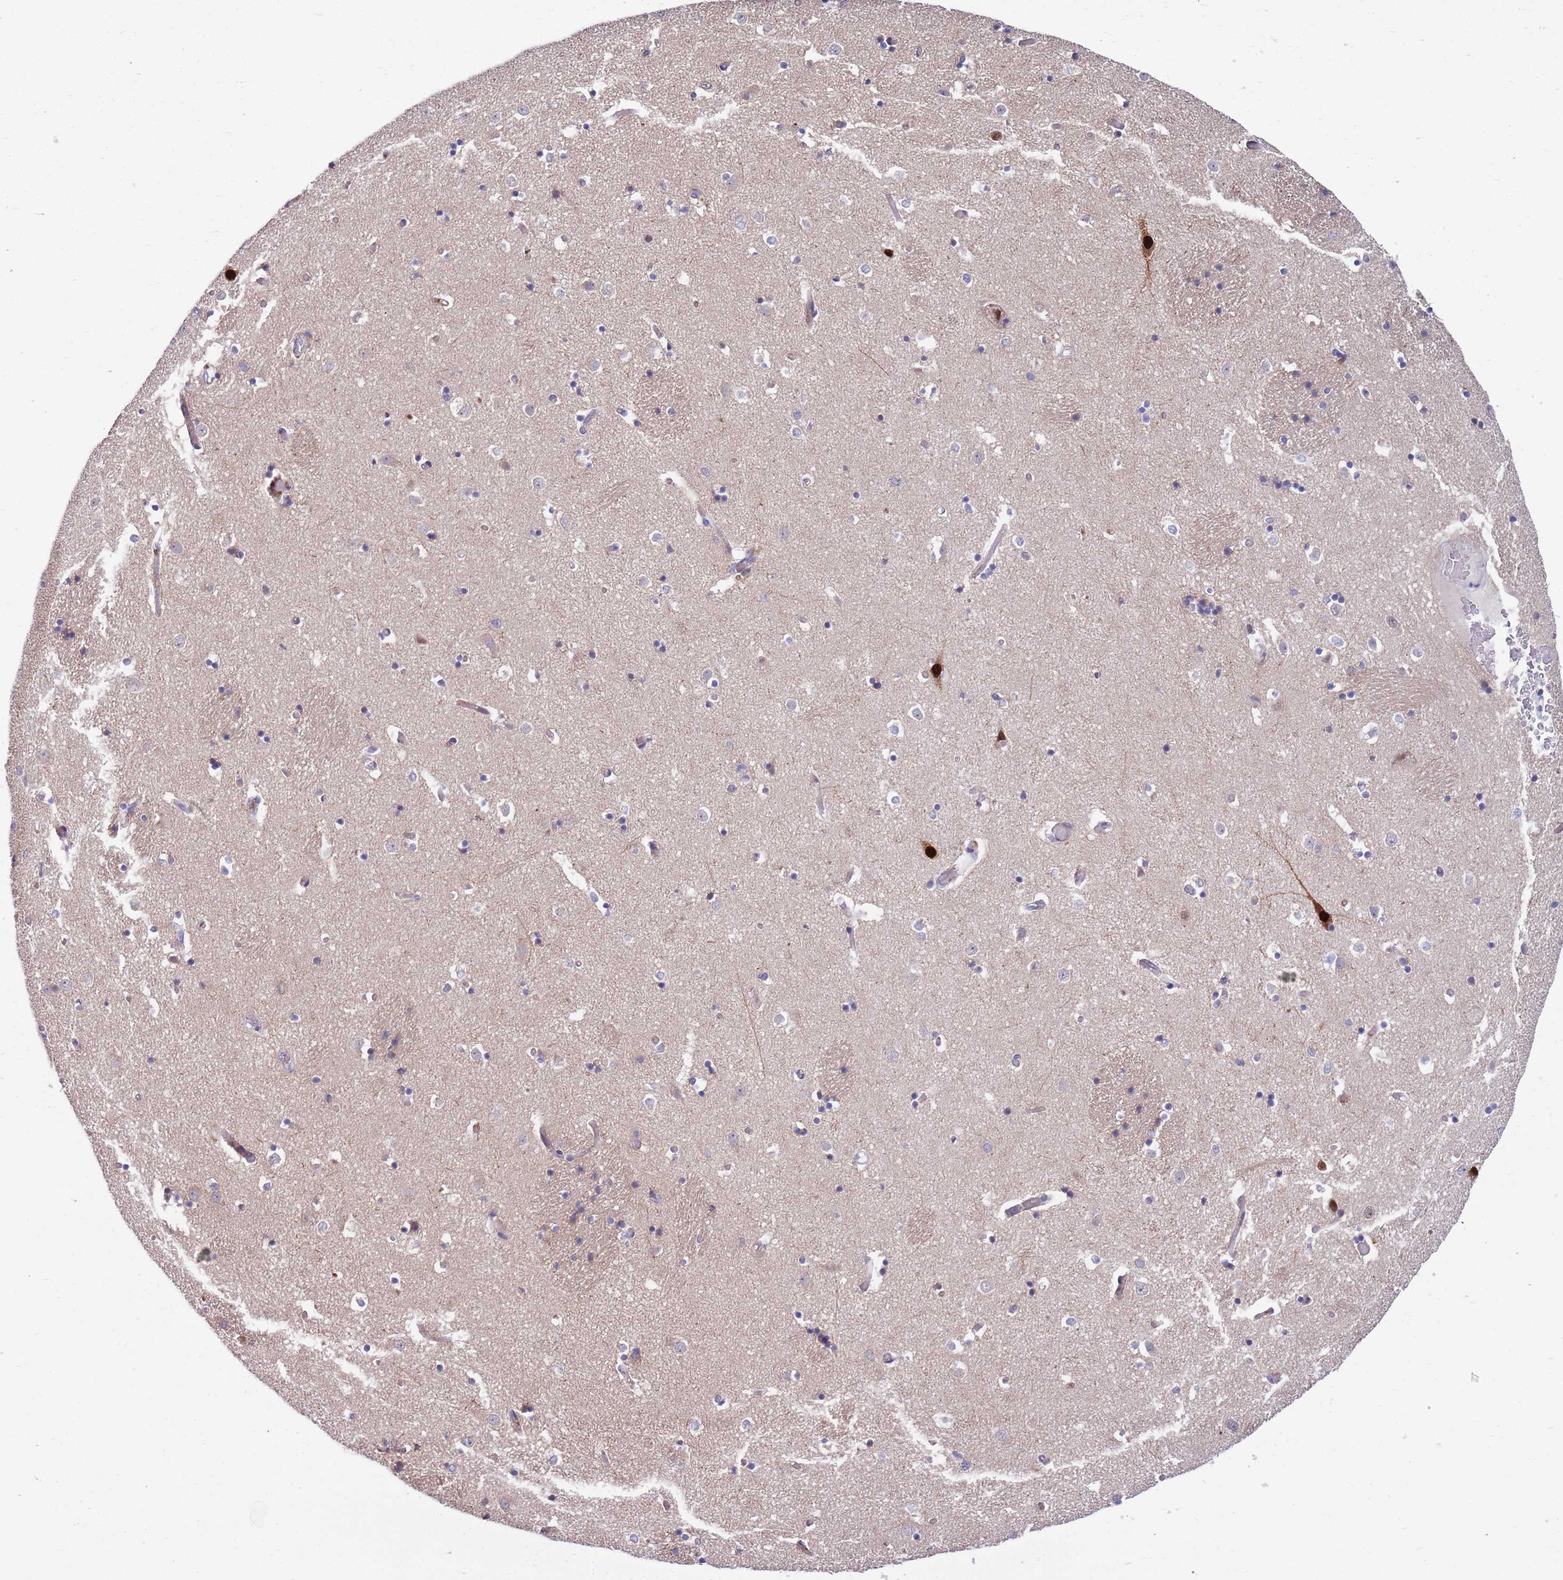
{"staining": {"intensity": "negative", "quantity": "none", "location": "none"}, "tissue": "caudate", "cell_type": "Glial cells", "image_type": "normal", "snomed": [{"axis": "morphology", "description": "Normal tissue, NOS"}, {"axis": "topography", "description": "Lateral ventricle wall"}], "caption": "This is an immunohistochemistry histopathology image of benign human caudate. There is no staining in glial cells.", "gene": "KLHL29", "patient": {"sex": "female", "age": 52}}